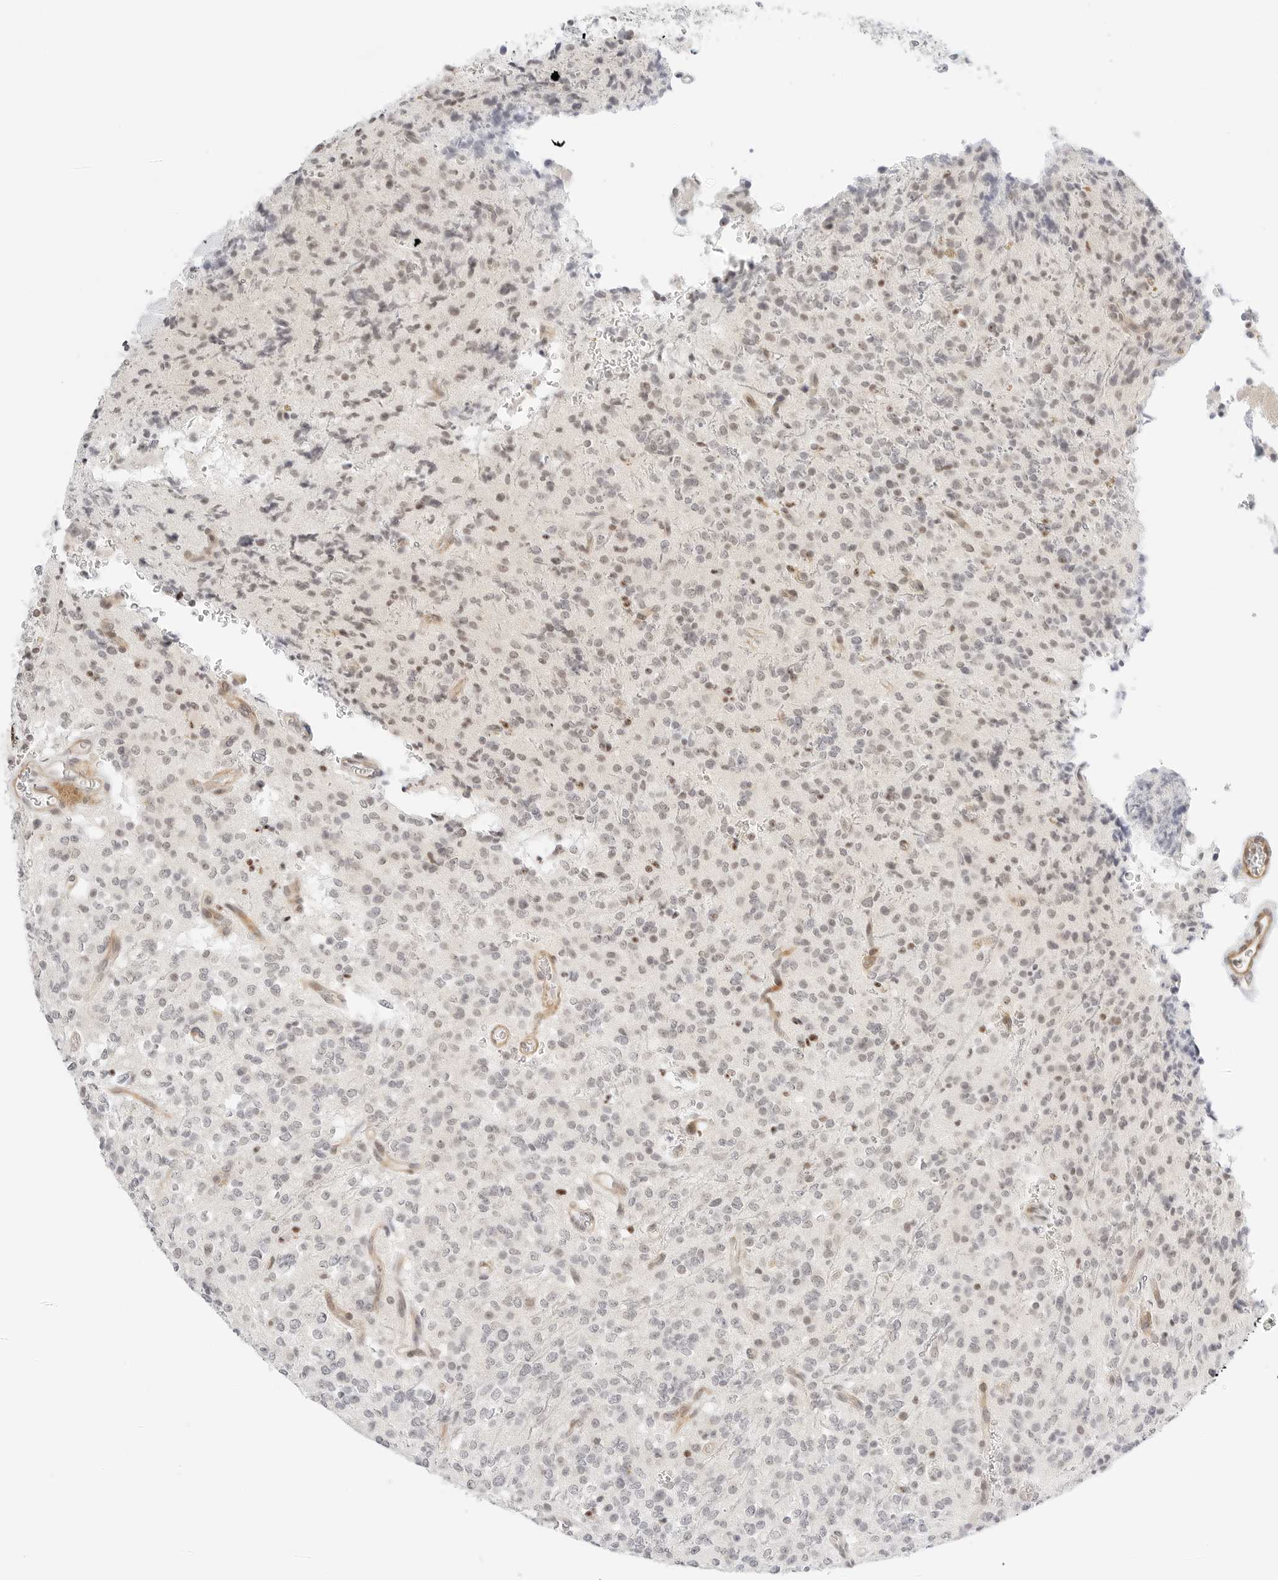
{"staining": {"intensity": "moderate", "quantity": "<25%", "location": "nuclear"}, "tissue": "glioma", "cell_type": "Tumor cells", "image_type": "cancer", "snomed": [{"axis": "morphology", "description": "Glioma, malignant, High grade"}, {"axis": "topography", "description": "Brain"}], "caption": "There is low levels of moderate nuclear staining in tumor cells of malignant glioma (high-grade), as demonstrated by immunohistochemical staining (brown color).", "gene": "TEKT2", "patient": {"sex": "male", "age": 34}}